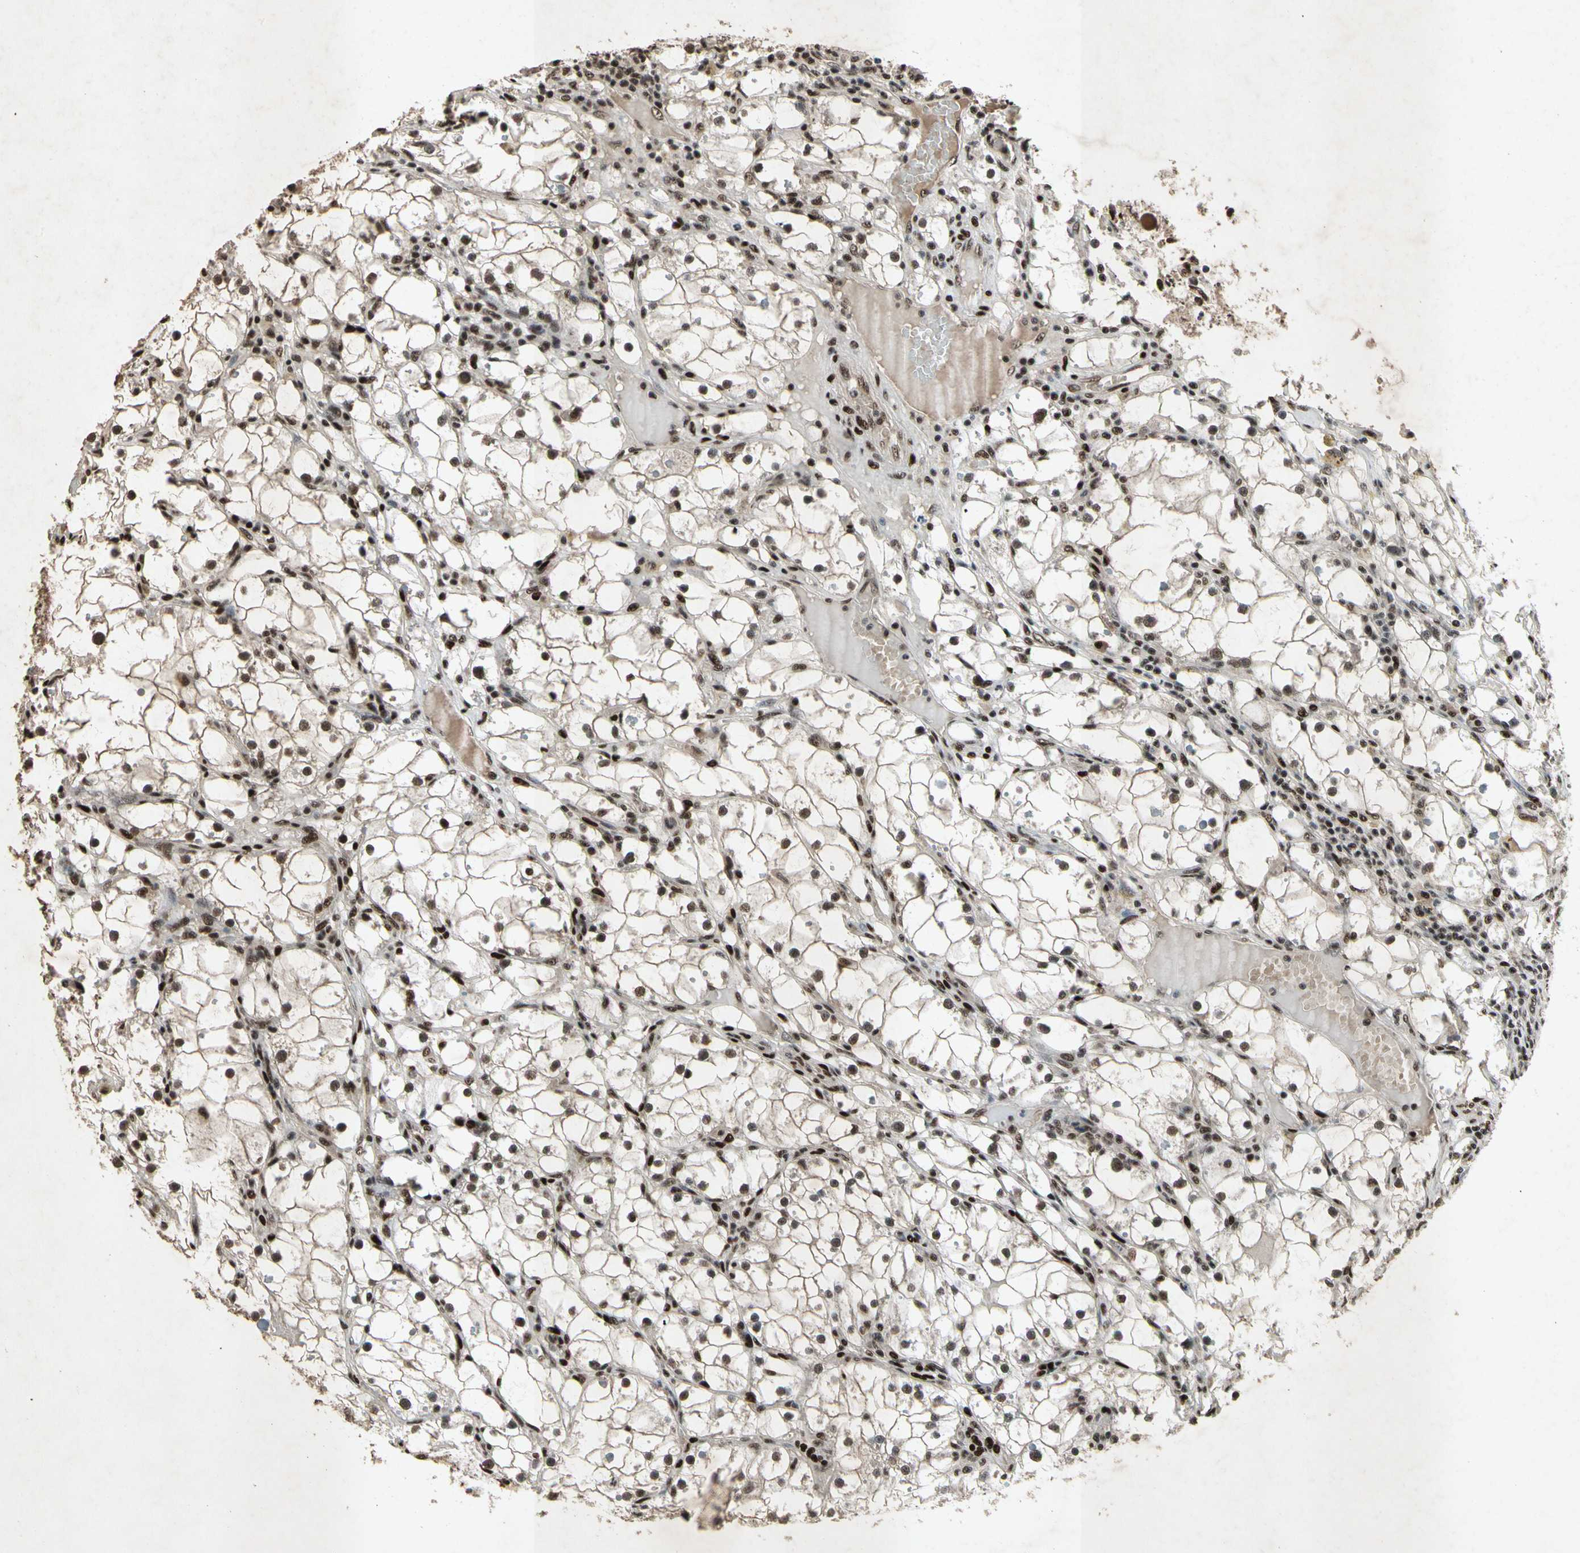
{"staining": {"intensity": "moderate", "quantity": ">75%", "location": "nuclear"}, "tissue": "renal cancer", "cell_type": "Tumor cells", "image_type": "cancer", "snomed": [{"axis": "morphology", "description": "Adenocarcinoma, NOS"}, {"axis": "topography", "description": "Kidney"}], "caption": "A micrograph of renal cancer (adenocarcinoma) stained for a protein demonstrates moderate nuclear brown staining in tumor cells.", "gene": "TBX2", "patient": {"sex": "male", "age": 56}}